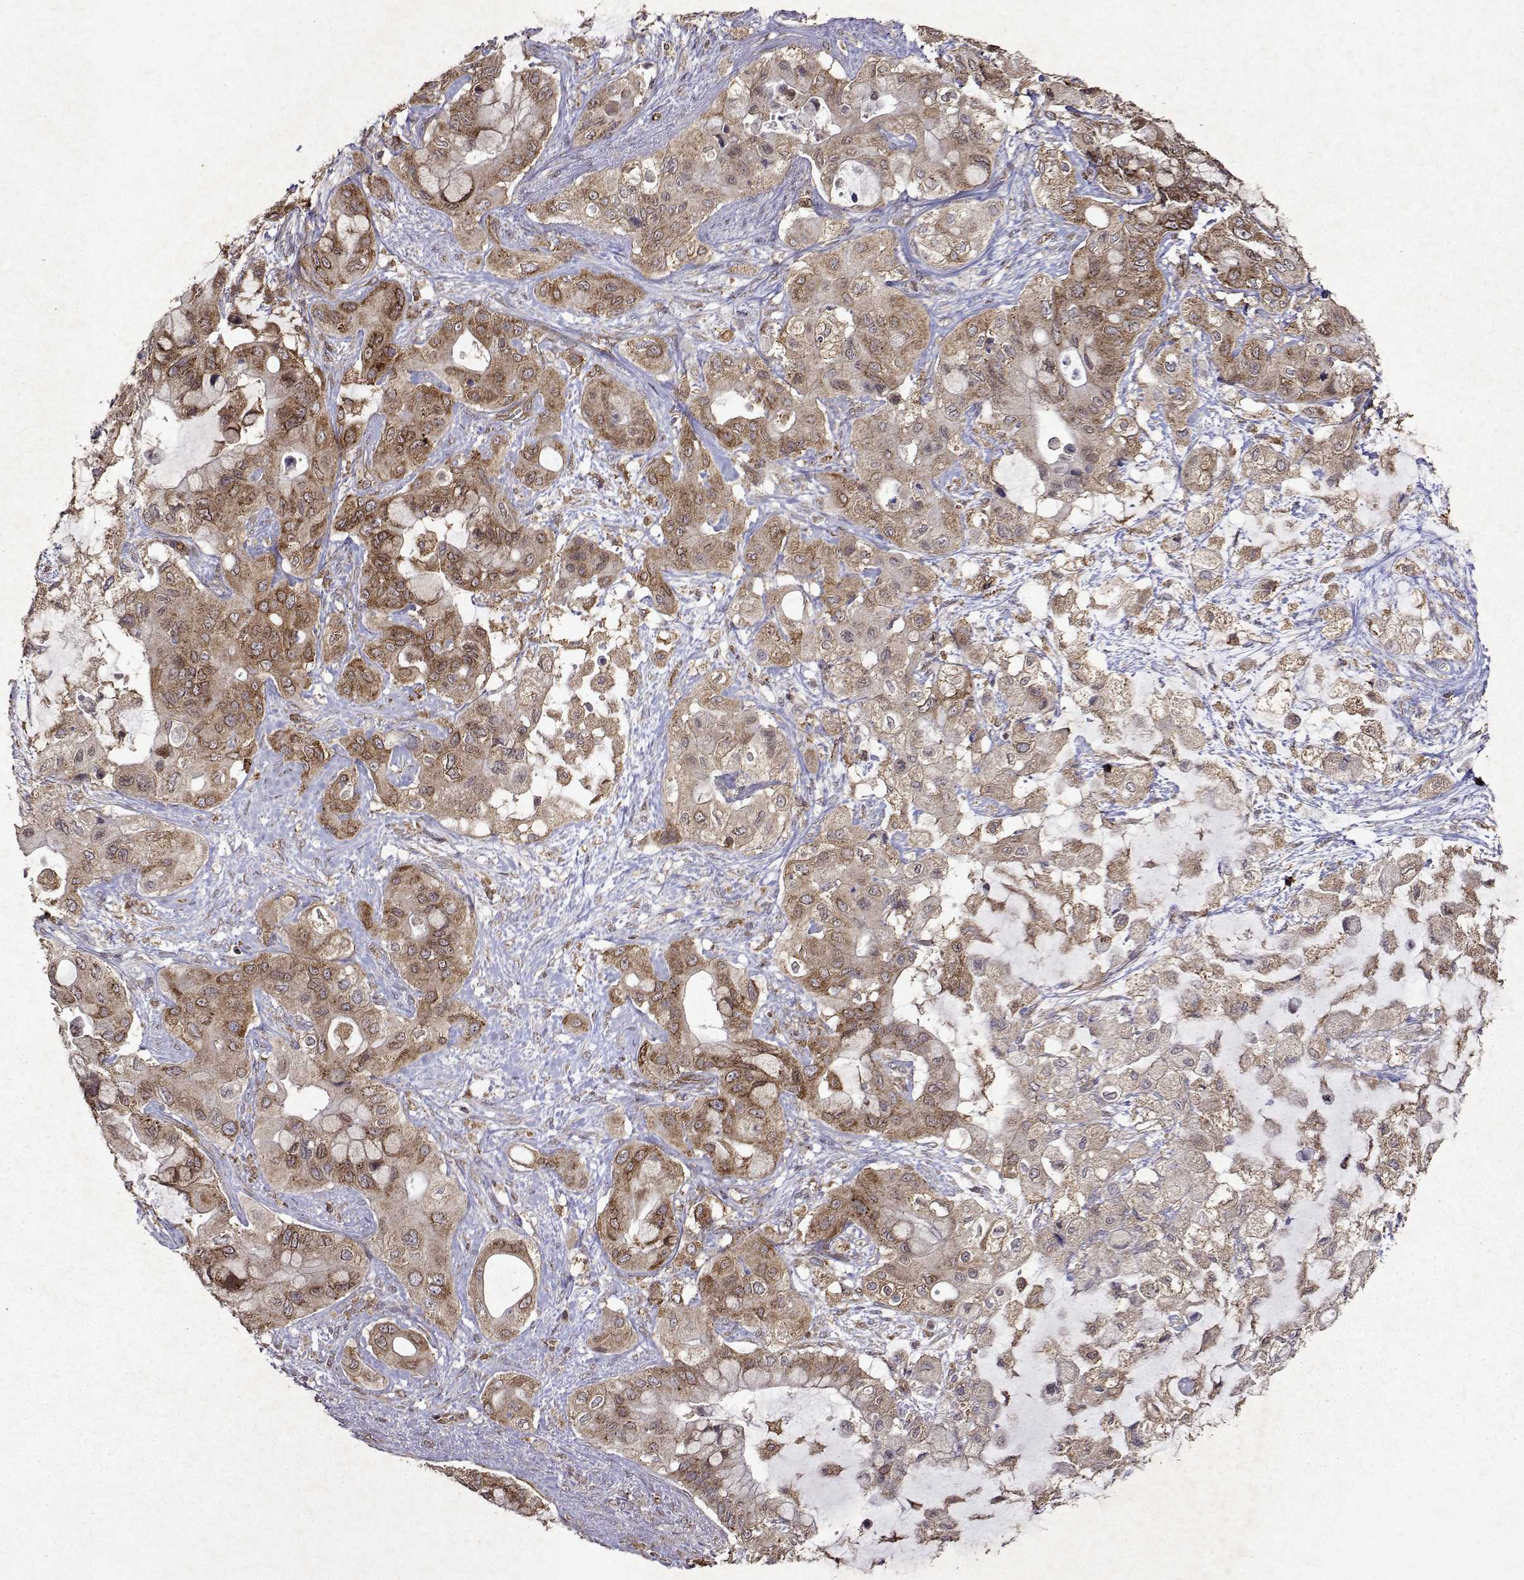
{"staining": {"intensity": "moderate", "quantity": ">75%", "location": "cytoplasmic/membranous"}, "tissue": "pancreatic cancer", "cell_type": "Tumor cells", "image_type": "cancer", "snomed": [{"axis": "morphology", "description": "Adenocarcinoma, NOS"}, {"axis": "topography", "description": "Pancreas"}], "caption": "A brown stain shows moderate cytoplasmic/membranous expression of a protein in adenocarcinoma (pancreatic) tumor cells.", "gene": "TARBP2", "patient": {"sex": "male", "age": 71}}